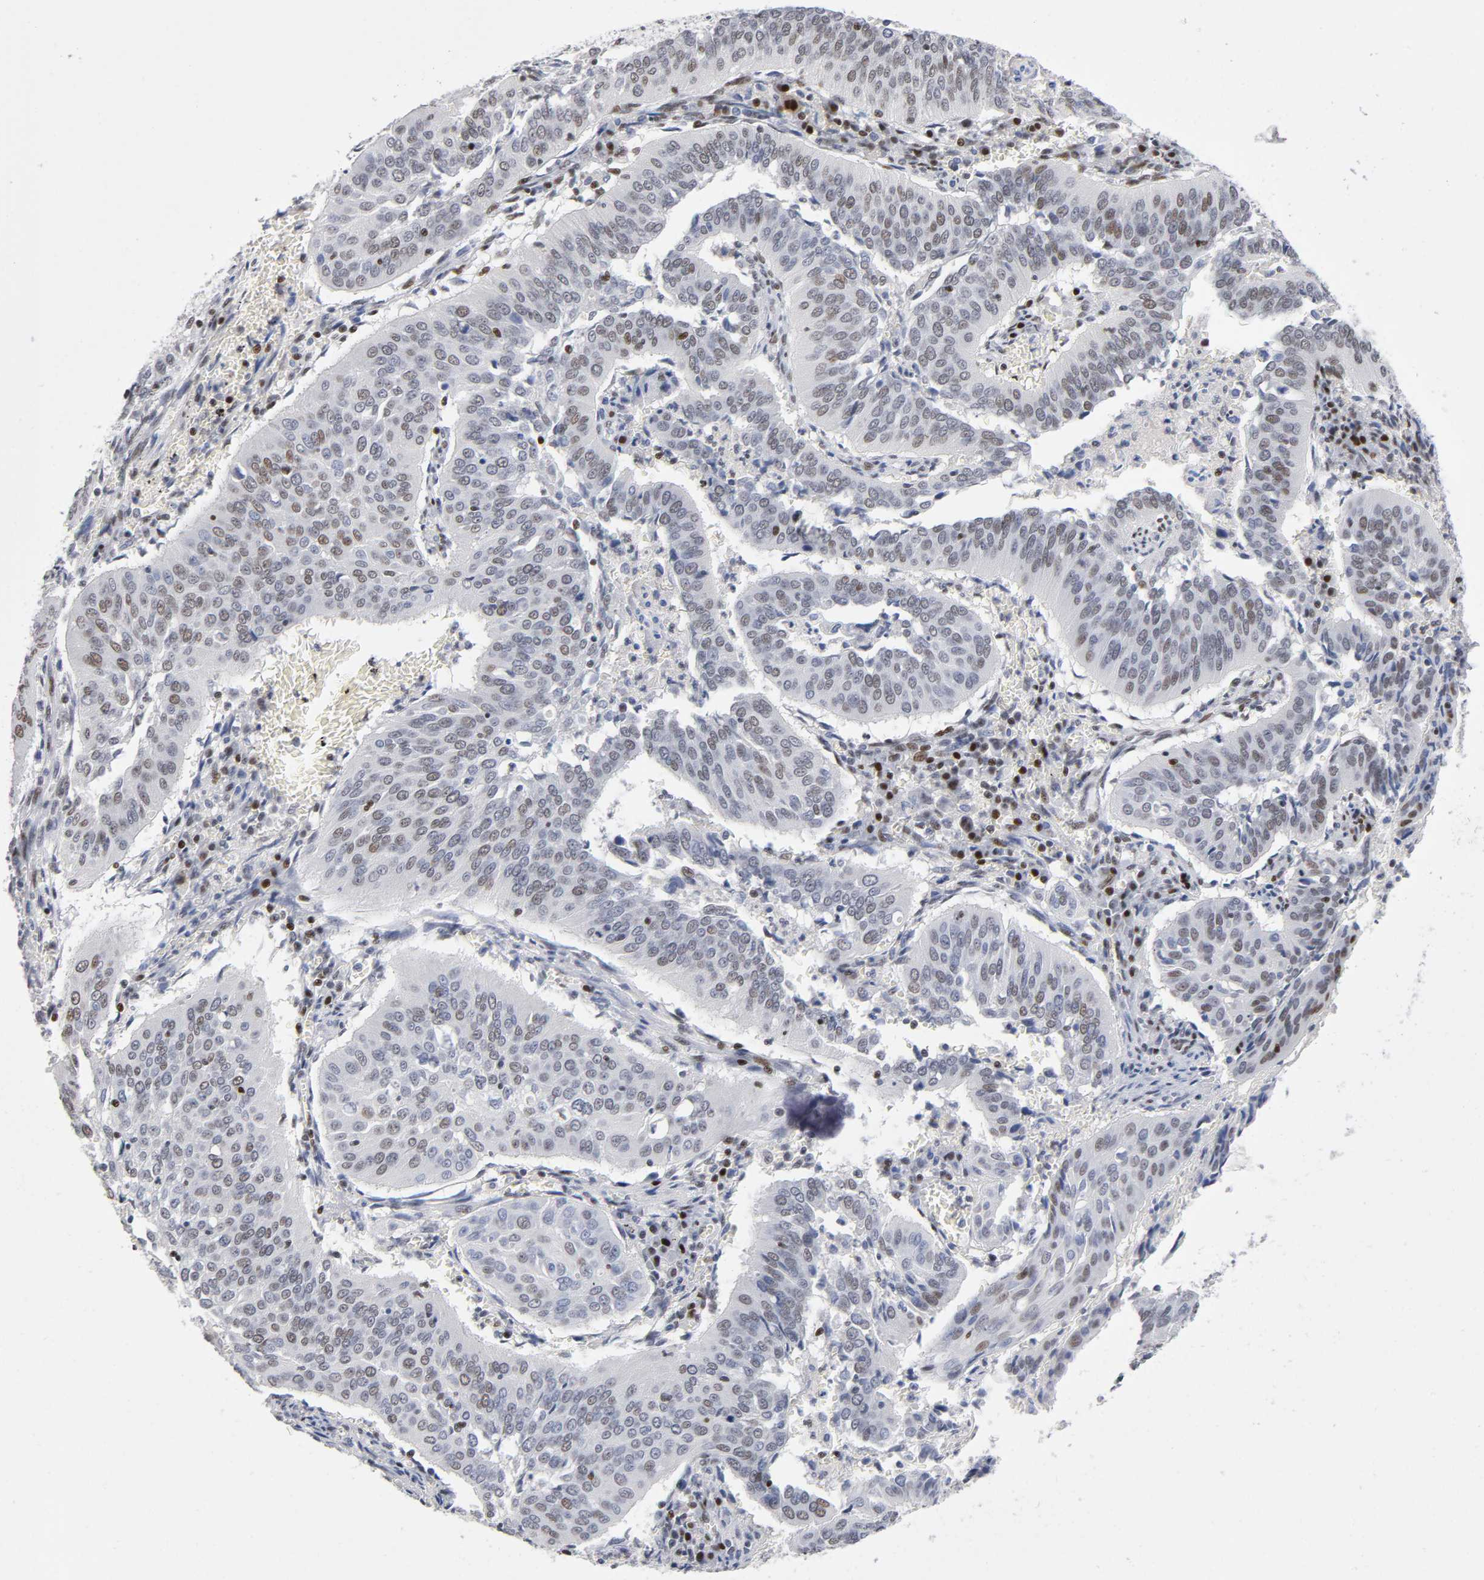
{"staining": {"intensity": "weak", "quantity": "25%-75%", "location": "nuclear"}, "tissue": "cervical cancer", "cell_type": "Tumor cells", "image_type": "cancer", "snomed": [{"axis": "morphology", "description": "Squamous cell carcinoma, NOS"}, {"axis": "topography", "description": "Cervix"}], "caption": "Immunohistochemical staining of human squamous cell carcinoma (cervical) reveals low levels of weak nuclear protein positivity in about 25%-75% of tumor cells.", "gene": "SP3", "patient": {"sex": "female", "age": 39}}